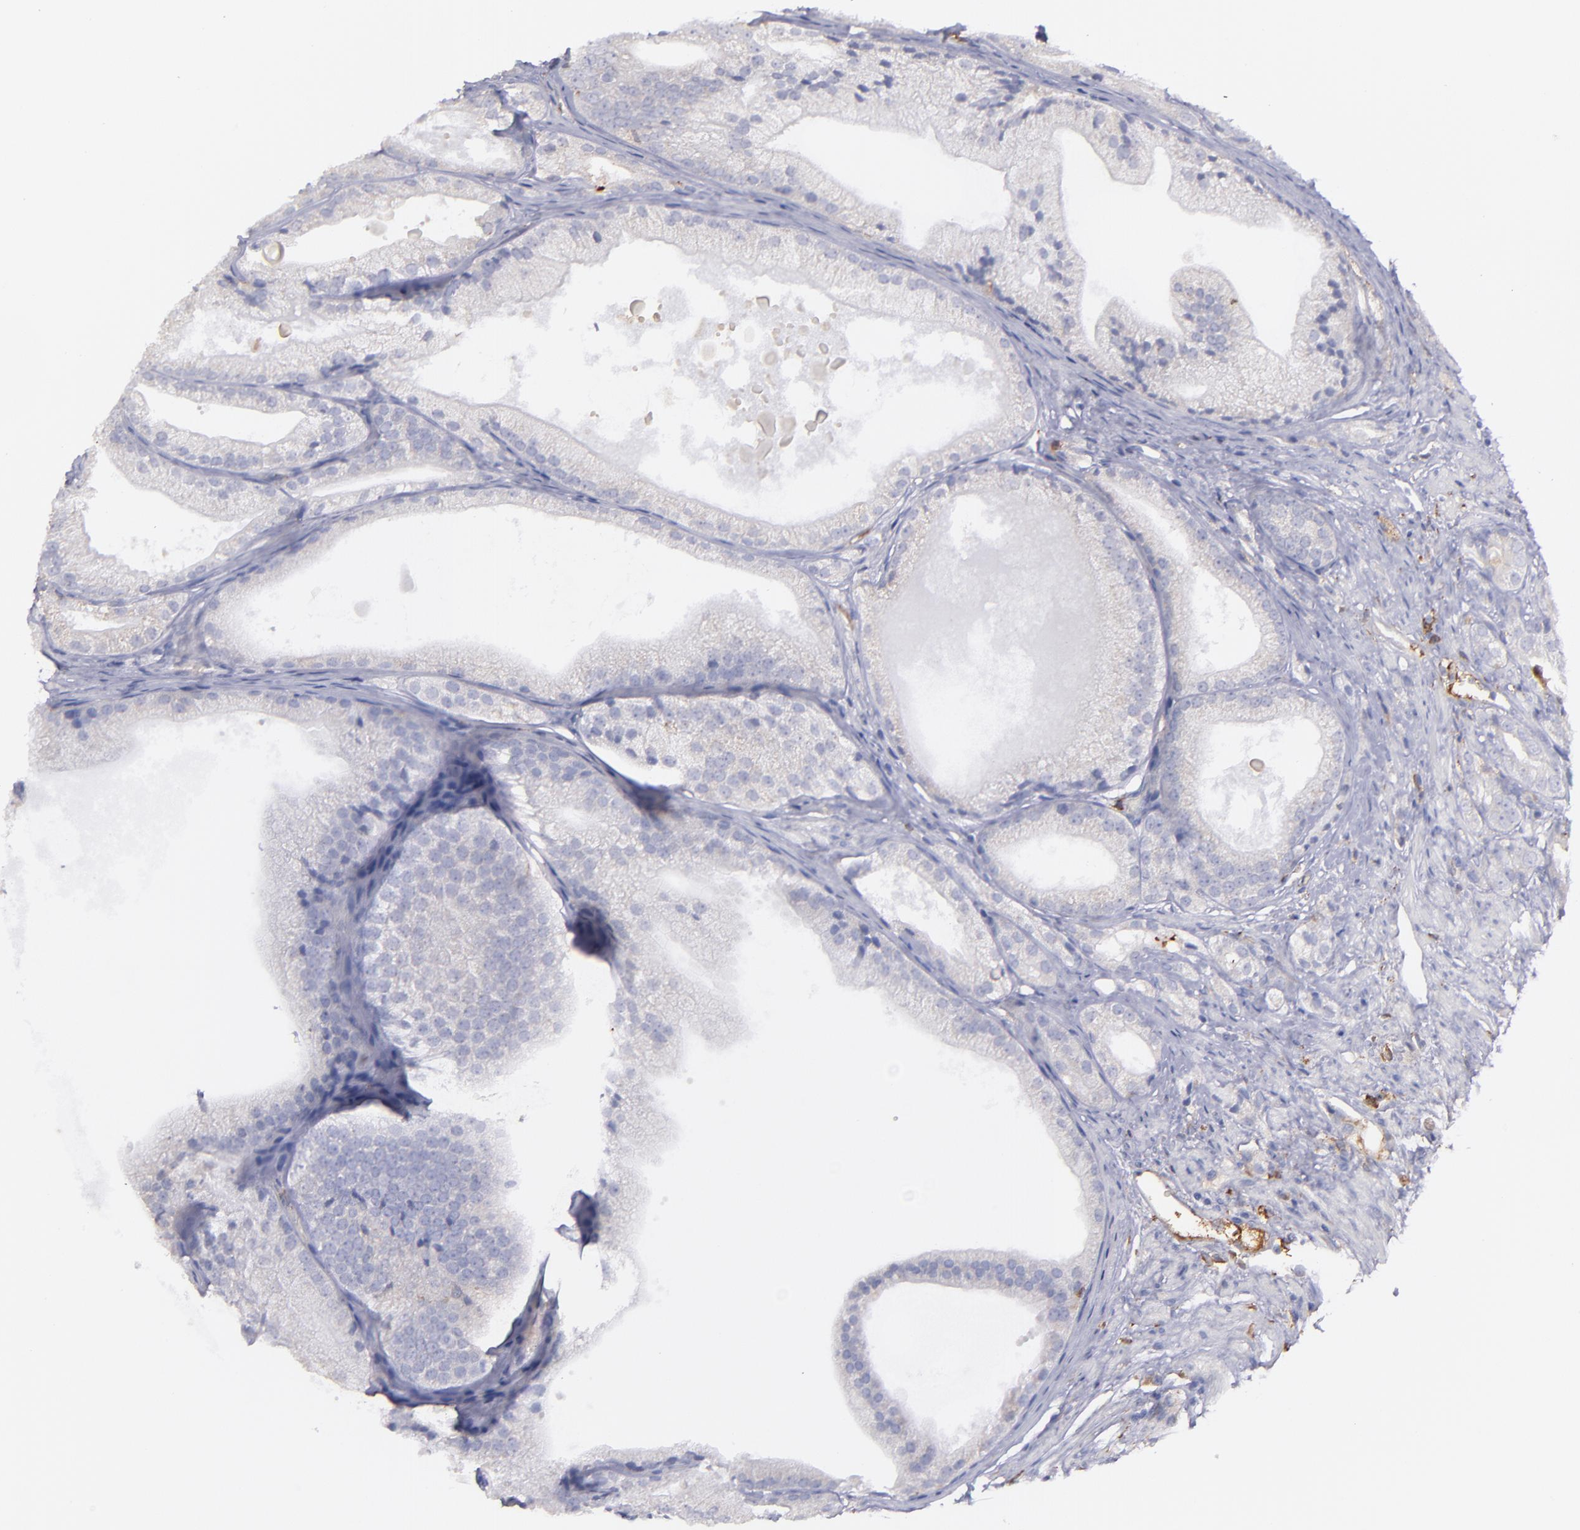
{"staining": {"intensity": "weak", "quantity": "<25%", "location": "cytoplasmic/membranous"}, "tissue": "prostate cancer", "cell_type": "Tumor cells", "image_type": "cancer", "snomed": [{"axis": "morphology", "description": "Adenocarcinoma, Low grade"}, {"axis": "topography", "description": "Prostate"}], "caption": "Tumor cells are negative for brown protein staining in prostate low-grade adenocarcinoma.", "gene": "C1QA", "patient": {"sex": "male", "age": 69}}